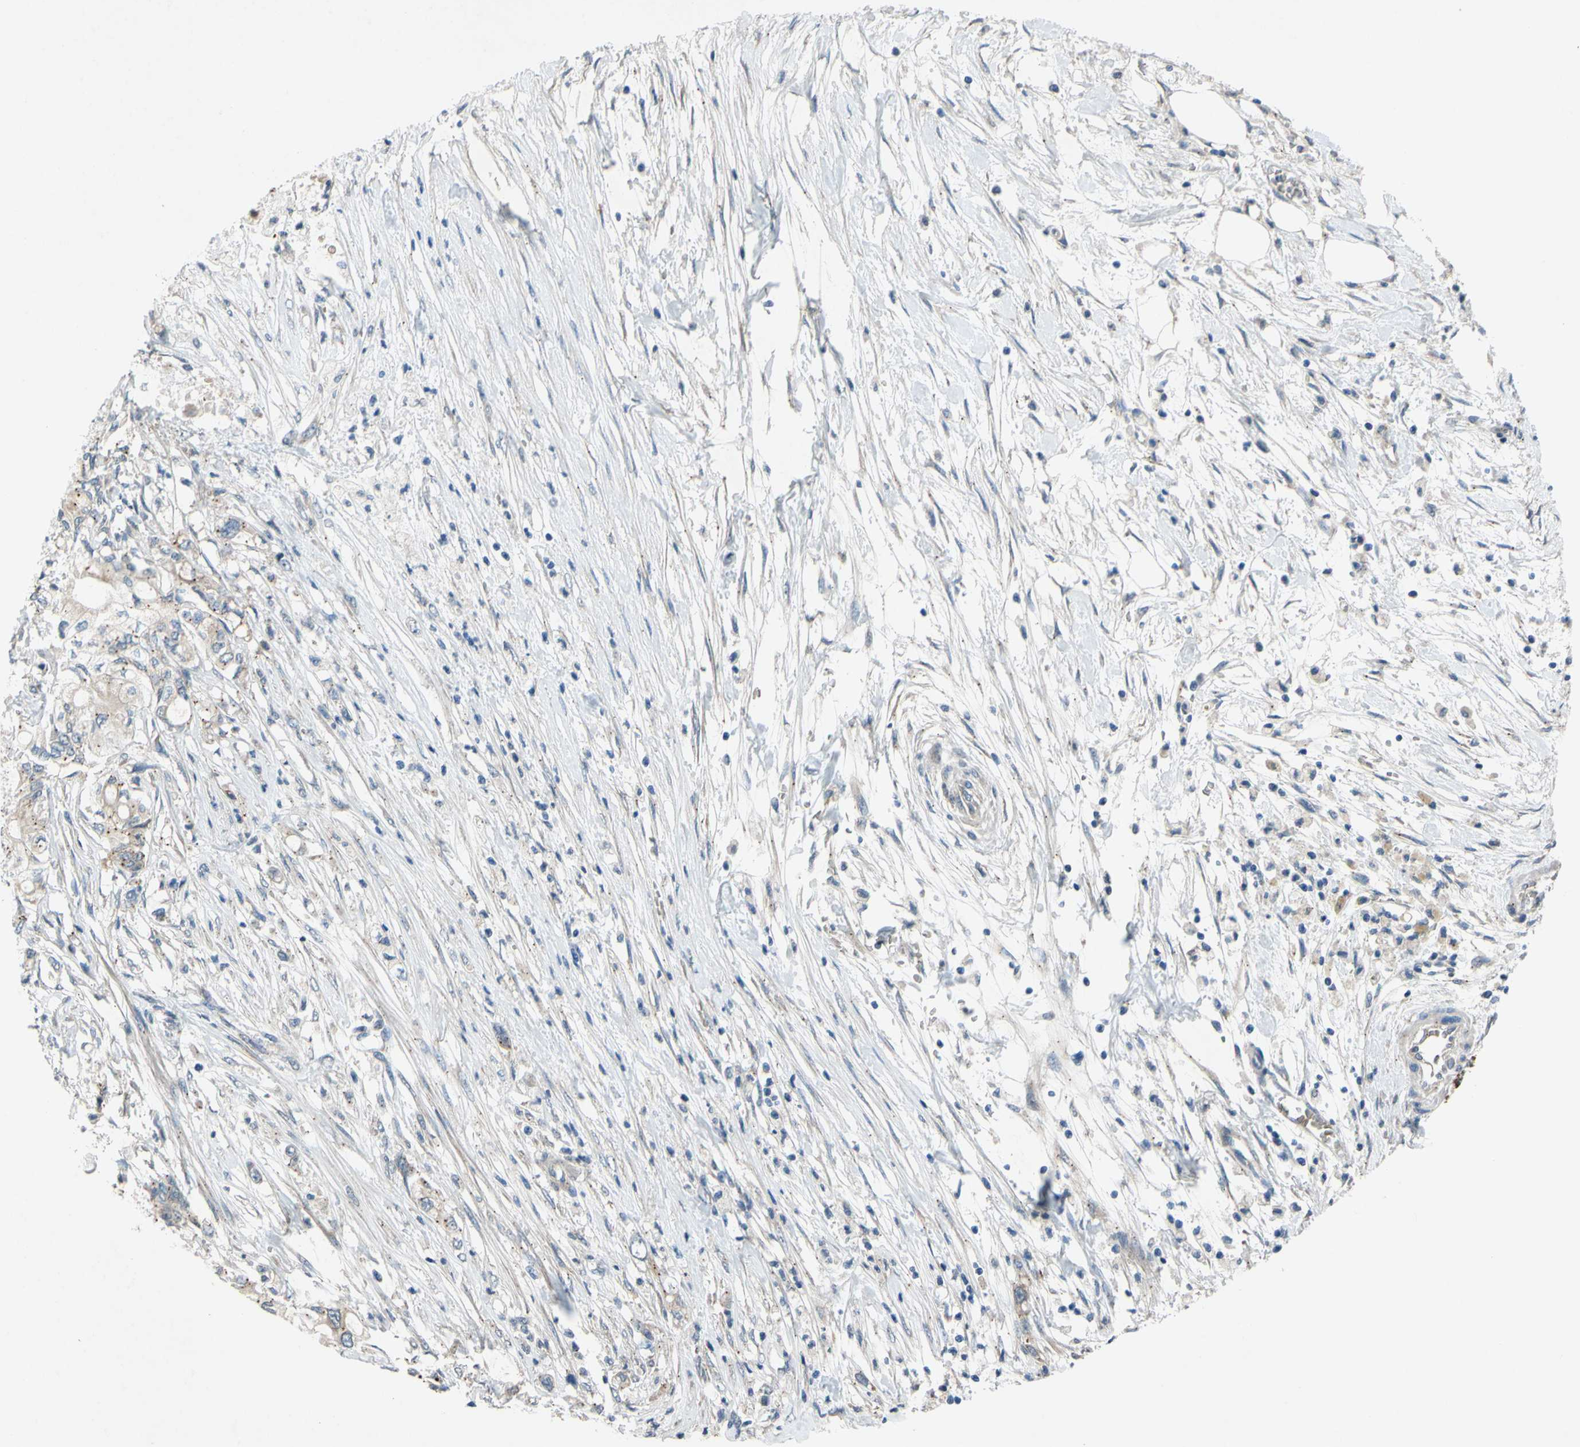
{"staining": {"intensity": "negative", "quantity": "none", "location": "none"}, "tissue": "pancreatic cancer", "cell_type": "Tumor cells", "image_type": "cancer", "snomed": [{"axis": "morphology", "description": "Adenocarcinoma, NOS"}, {"axis": "topography", "description": "Pancreas"}], "caption": "Immunohistochemistry image of neoplastic tissue: human pancreatic cancer (adenocarcinoma) stained with DAB (3,3'-diaminobenzidine) reveals no significant protein positivity in tumor cells.", "gene": "ADD2", "patient": {"sex": "male", "age": 79}}